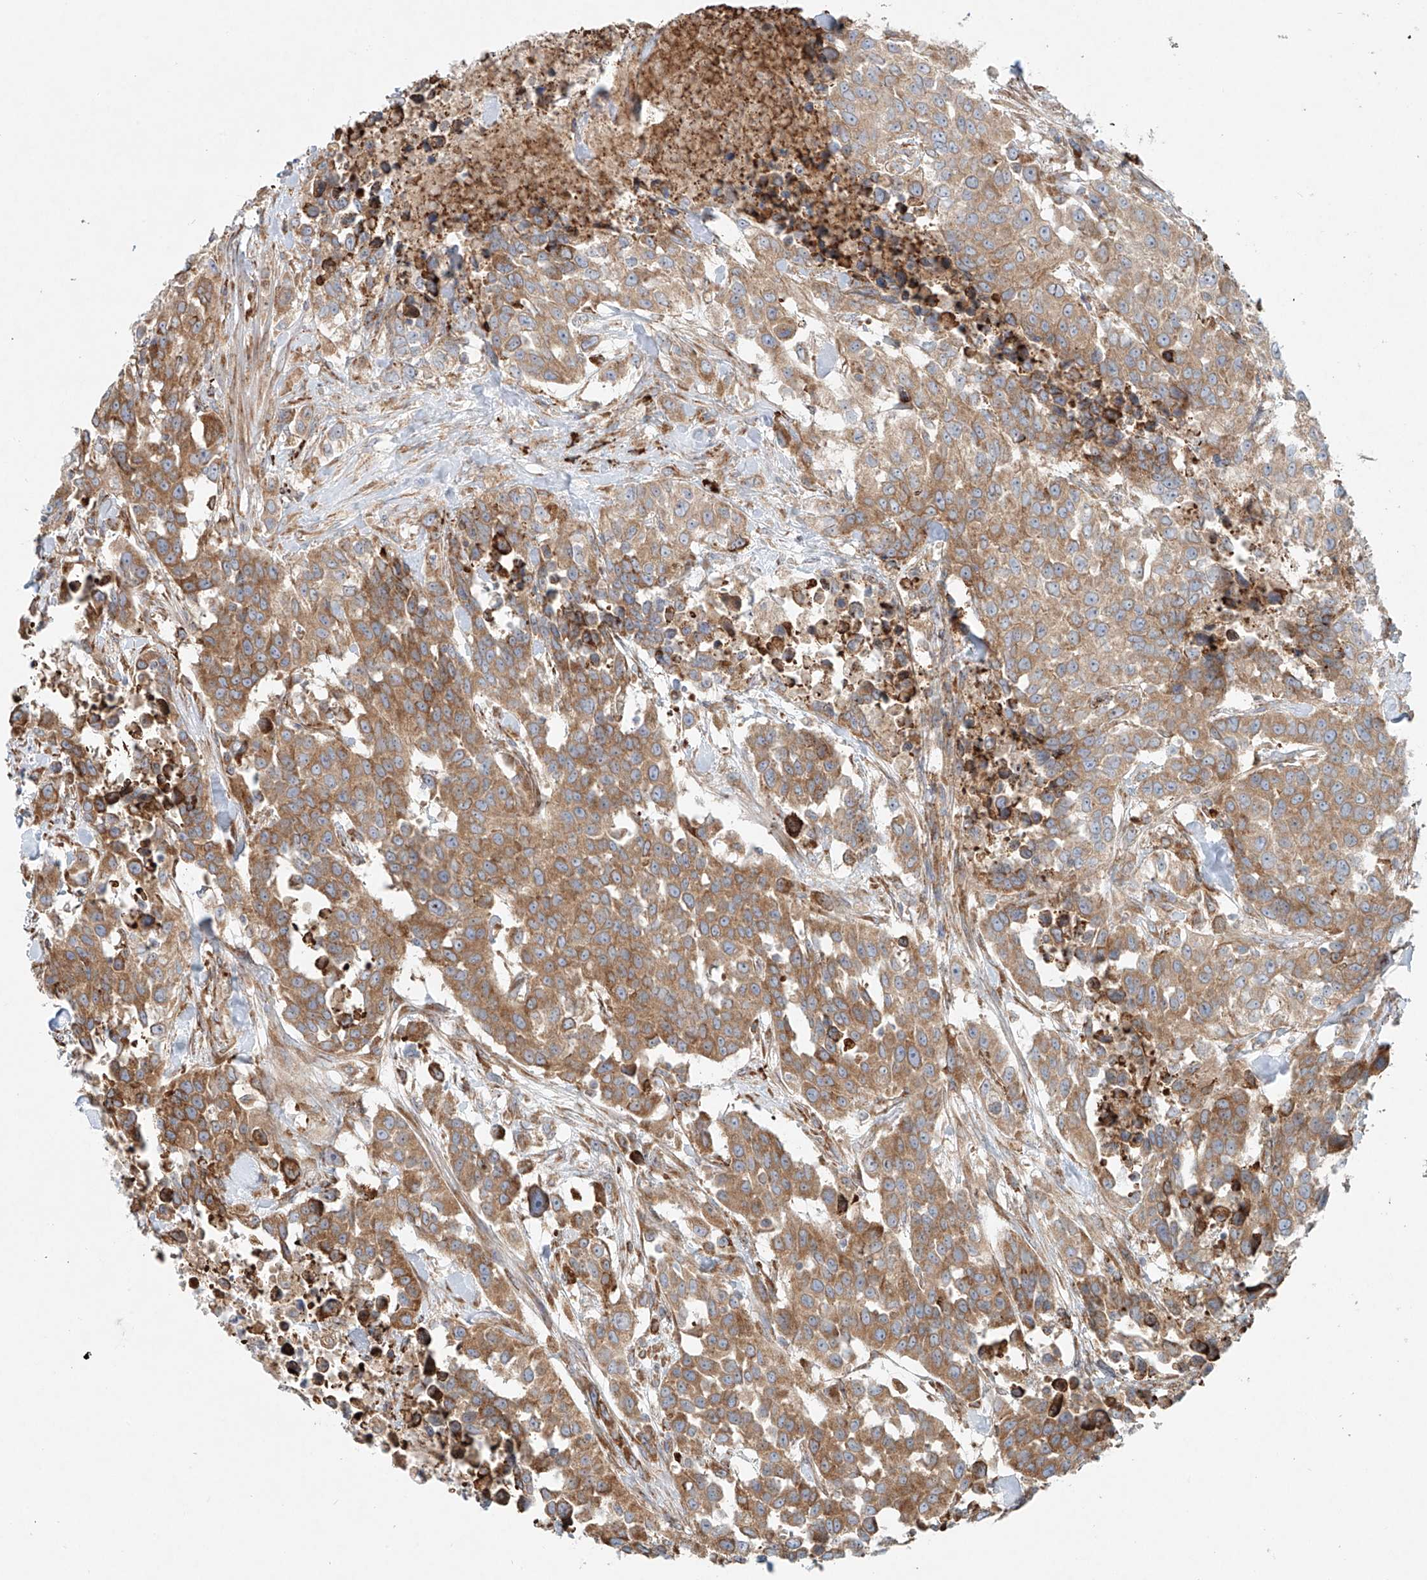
{"staining": {"intensity": "moderate", "quantity": ">75%", "location": "cytoplasmic/membranous"}, "tissue": "urothelial cancer", "cell_type": "Tumor cells", "image_type": "cancer", "snomed": [{"axis": "morphology", "description": "Urothelial carcinoma, High grade"}, {"axis": "topography", "description": "Urinary bladder"}], "caption": "Immunohistochemical staining of human high-grade urothelial carcinoma reveals medium levels of moderate cytoplasmic/membranous staining in about >75% of tumor cells.", "gene": "EIPR1", "patient": {"sex": "female", "age": 80}}